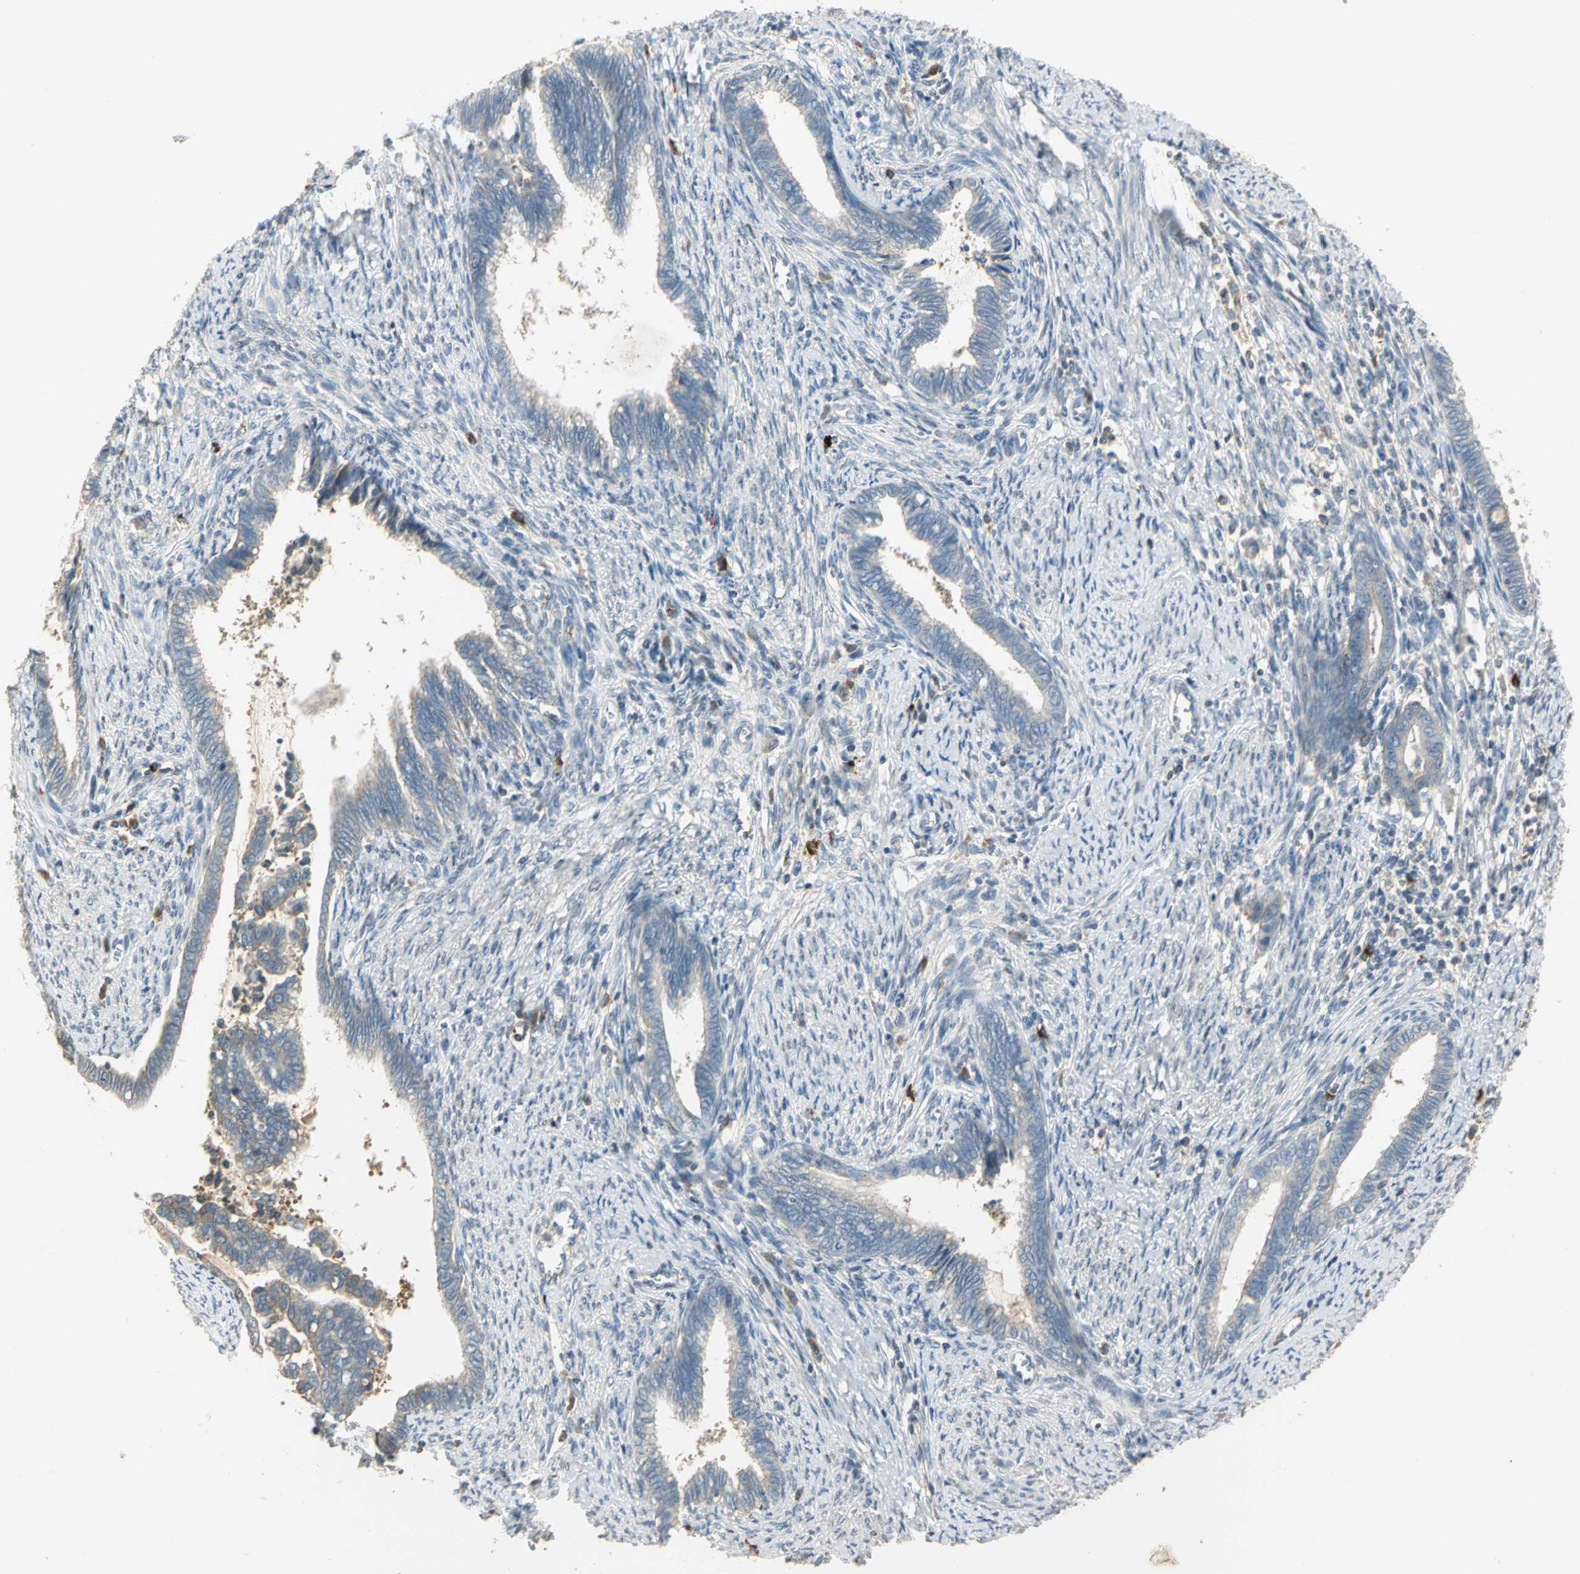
{"staining": {"intensity": "negative", "quantity": "none", "location": "none"}, "tissue": "cervical cancer", "cell_type": "Tumor cells", "image_type": "cancer", "snomed": [{"axis": "morphology", "description": "Adenocarcinoma, NOS"}, {"axis": "topography", "description": "Cervix"}], "caption": "This is an immunohistochemistry micrograph of cervical cancer. There is no expression in tumor cells.", "gene": "PROC", "patient": {"sex": "female", "age": 44}}